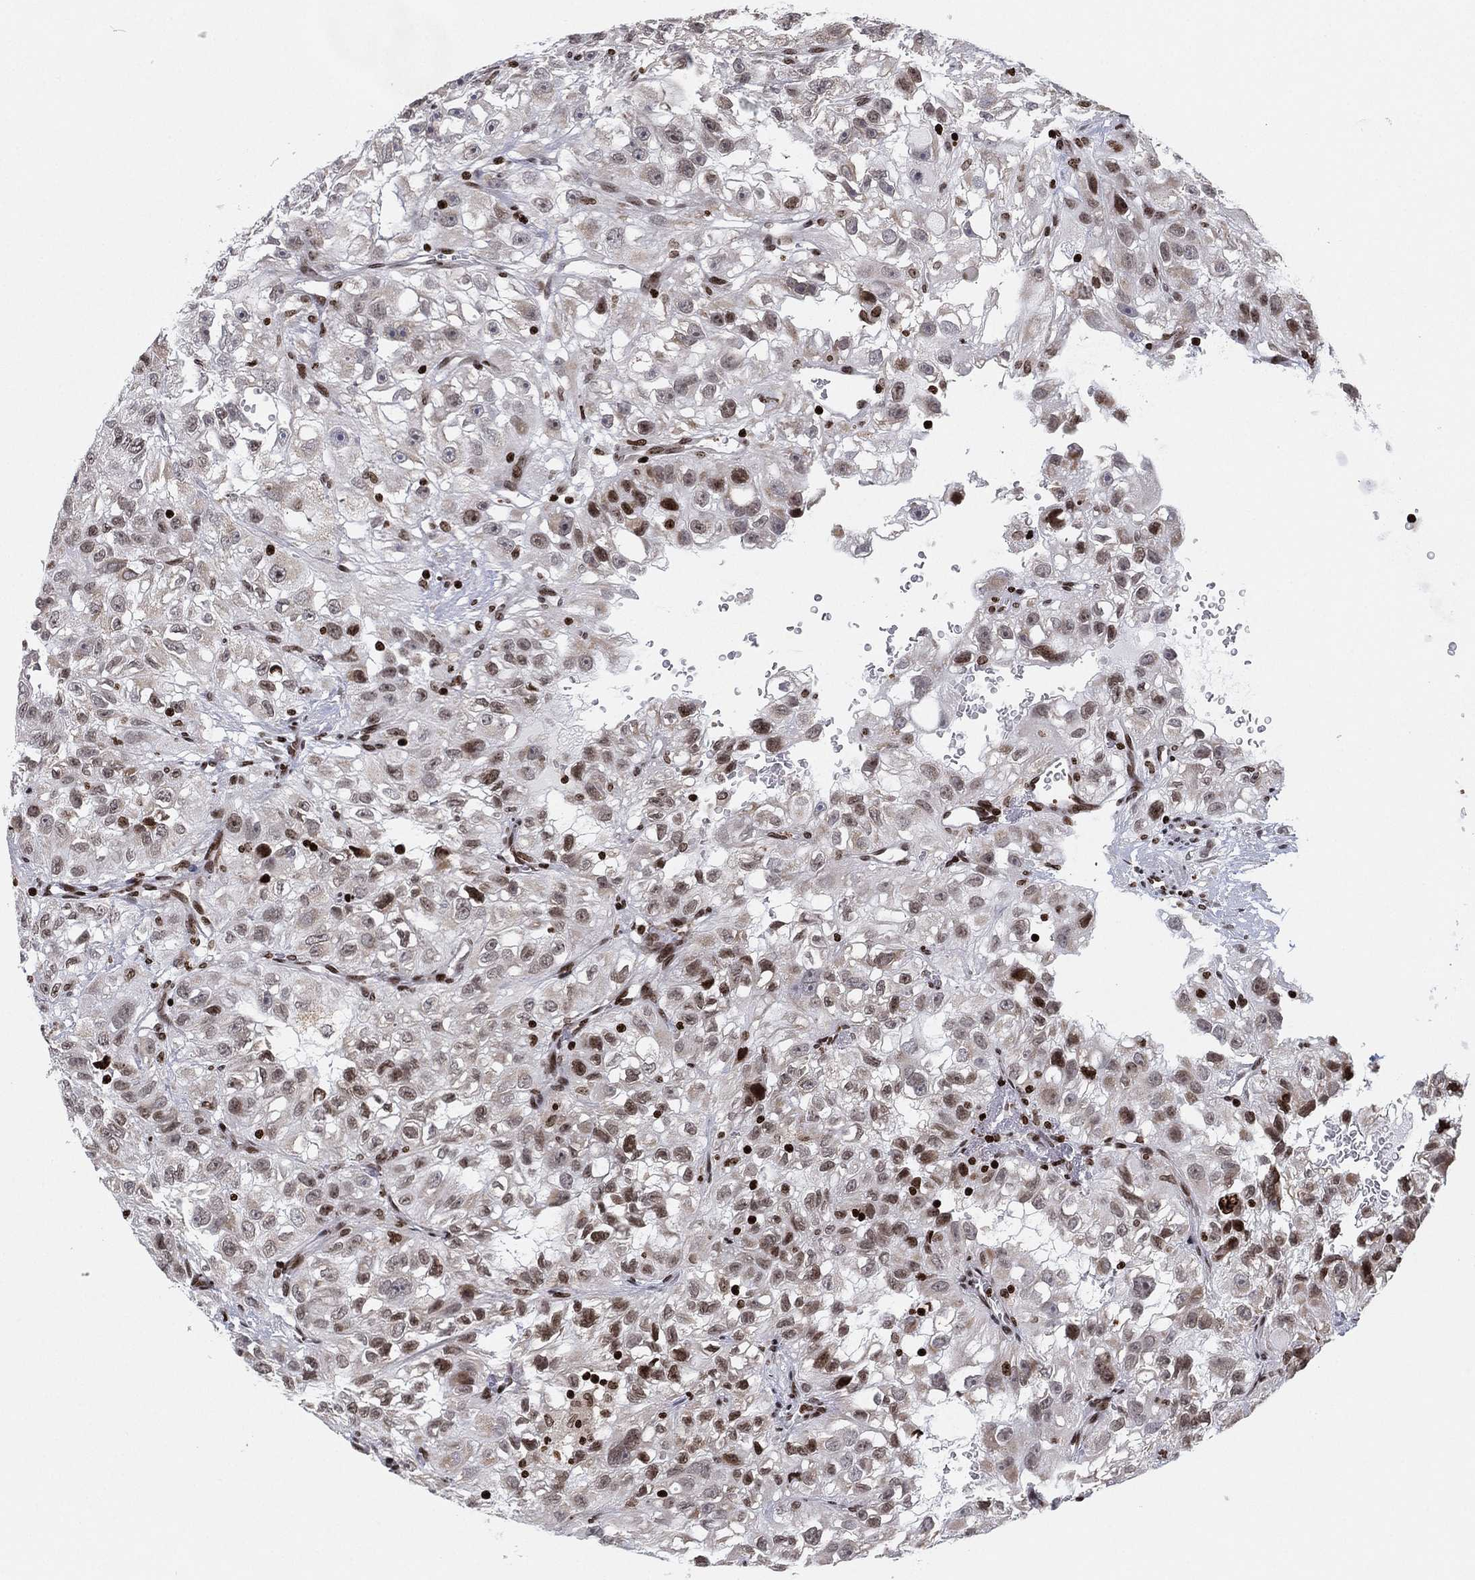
{"staining": {"intensity": "moderate", "quantity": "<25%", "location": "nuclear"}, "tissue": "renal cancer", "cell_type": "Tumor cells", "image_type": "cancer", "snomed": [{"axis": "morphology", "description": "Adenocarcinoma, NOS"}, {"axis": "topography", "description": "Kidney"}], "caption": "About <25% of tumor cells in human renal cancer demonstrate moderate nuclear protein expression as visualized by brown immunohistochemical staining.", "gene": "MFSD14A", "patient": {"sex": "male", "age": 64}}